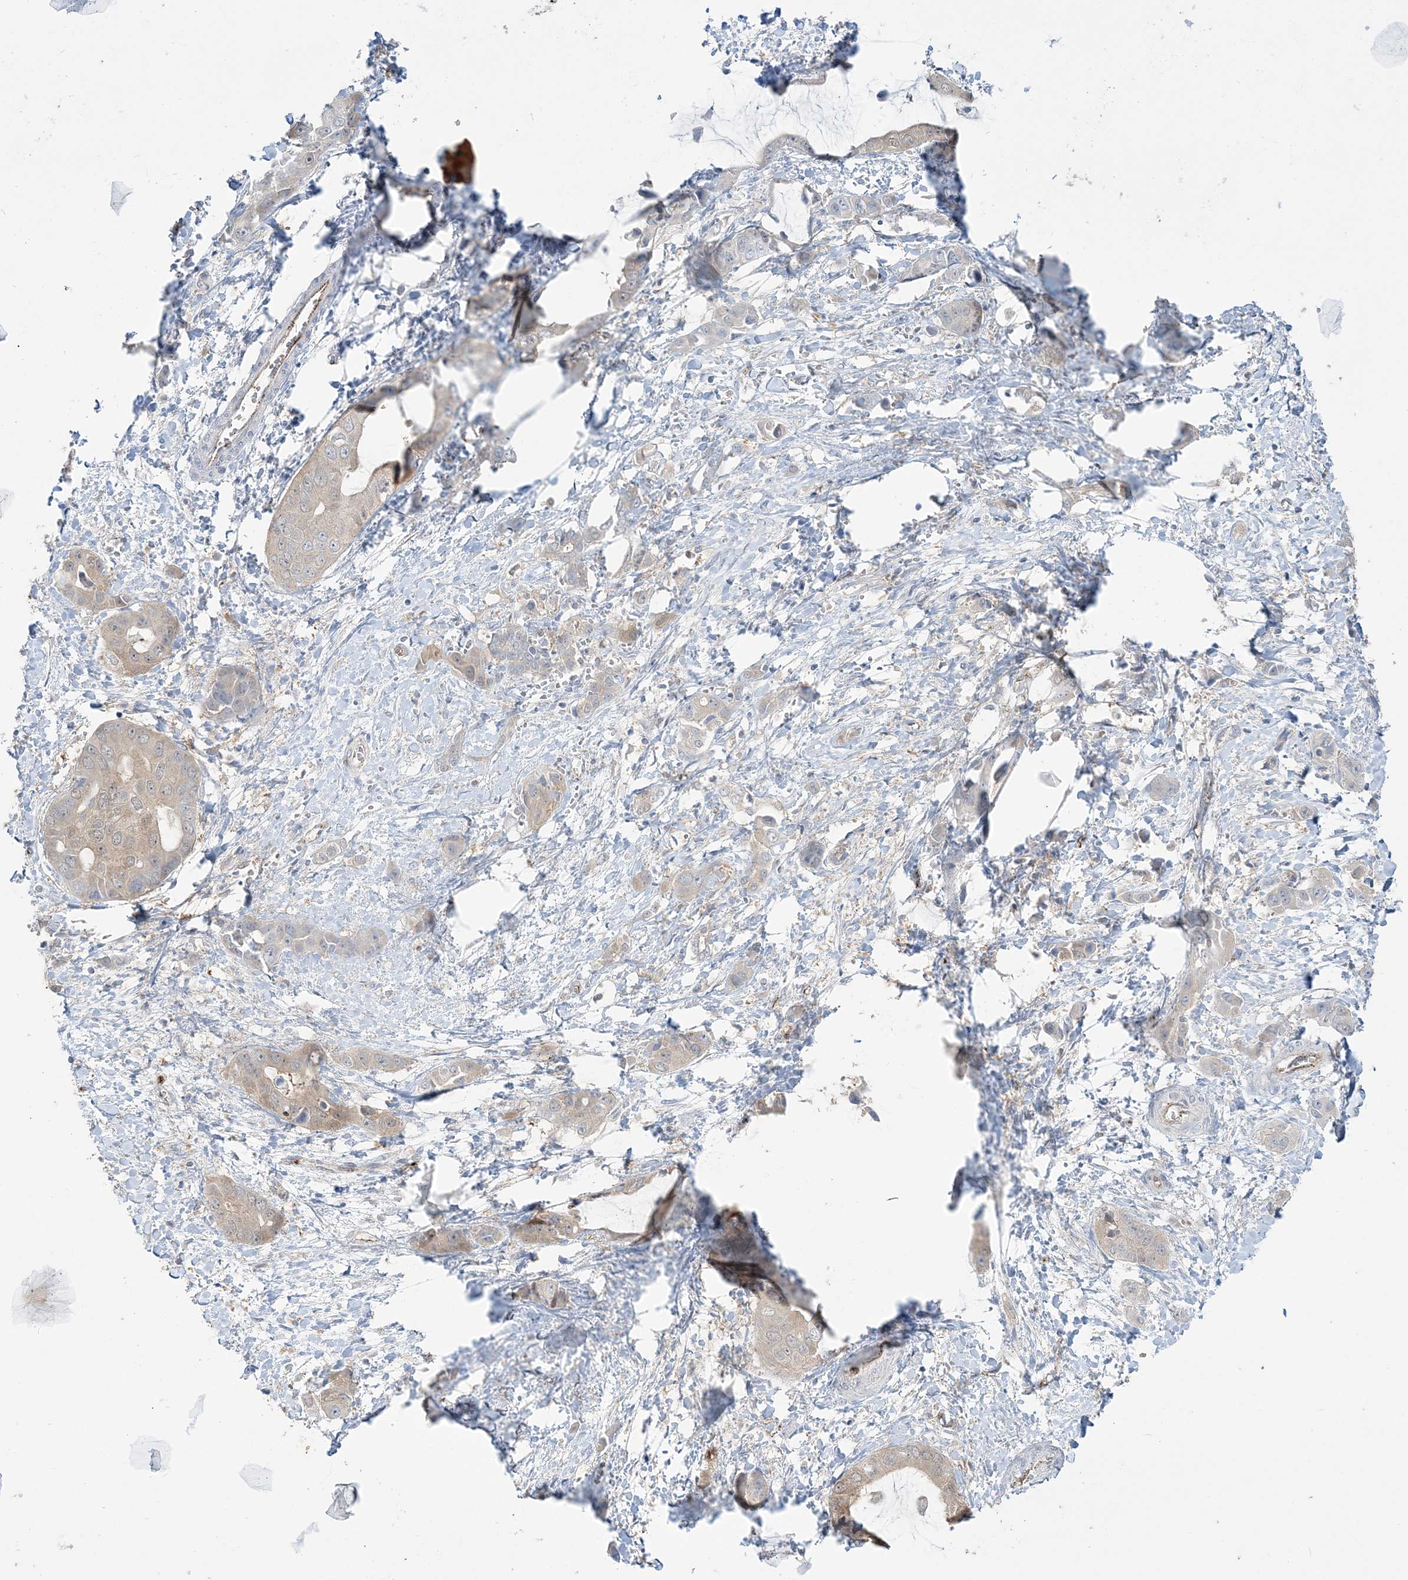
{"staining": {"intensity": "weak", "quantity": "<25%", "location": "cytoplasmic/membranous"}, "tissue": "liver cancer", "cell_type": "Tumor cells", "image_type": "cancer", "snomed": [{"axis": "morphology", "description": "Cholangiocarcinoma"}, {"axis": "topography", "description": "Liver"}], "caption": "Protein analysis of cholangiocarcinoma (liver) exhibits no significant staining in tumor cells. (DAB IHC, high magnification).", "gene": "INPP1", "patient": {"sex": "female", "age": 52}}